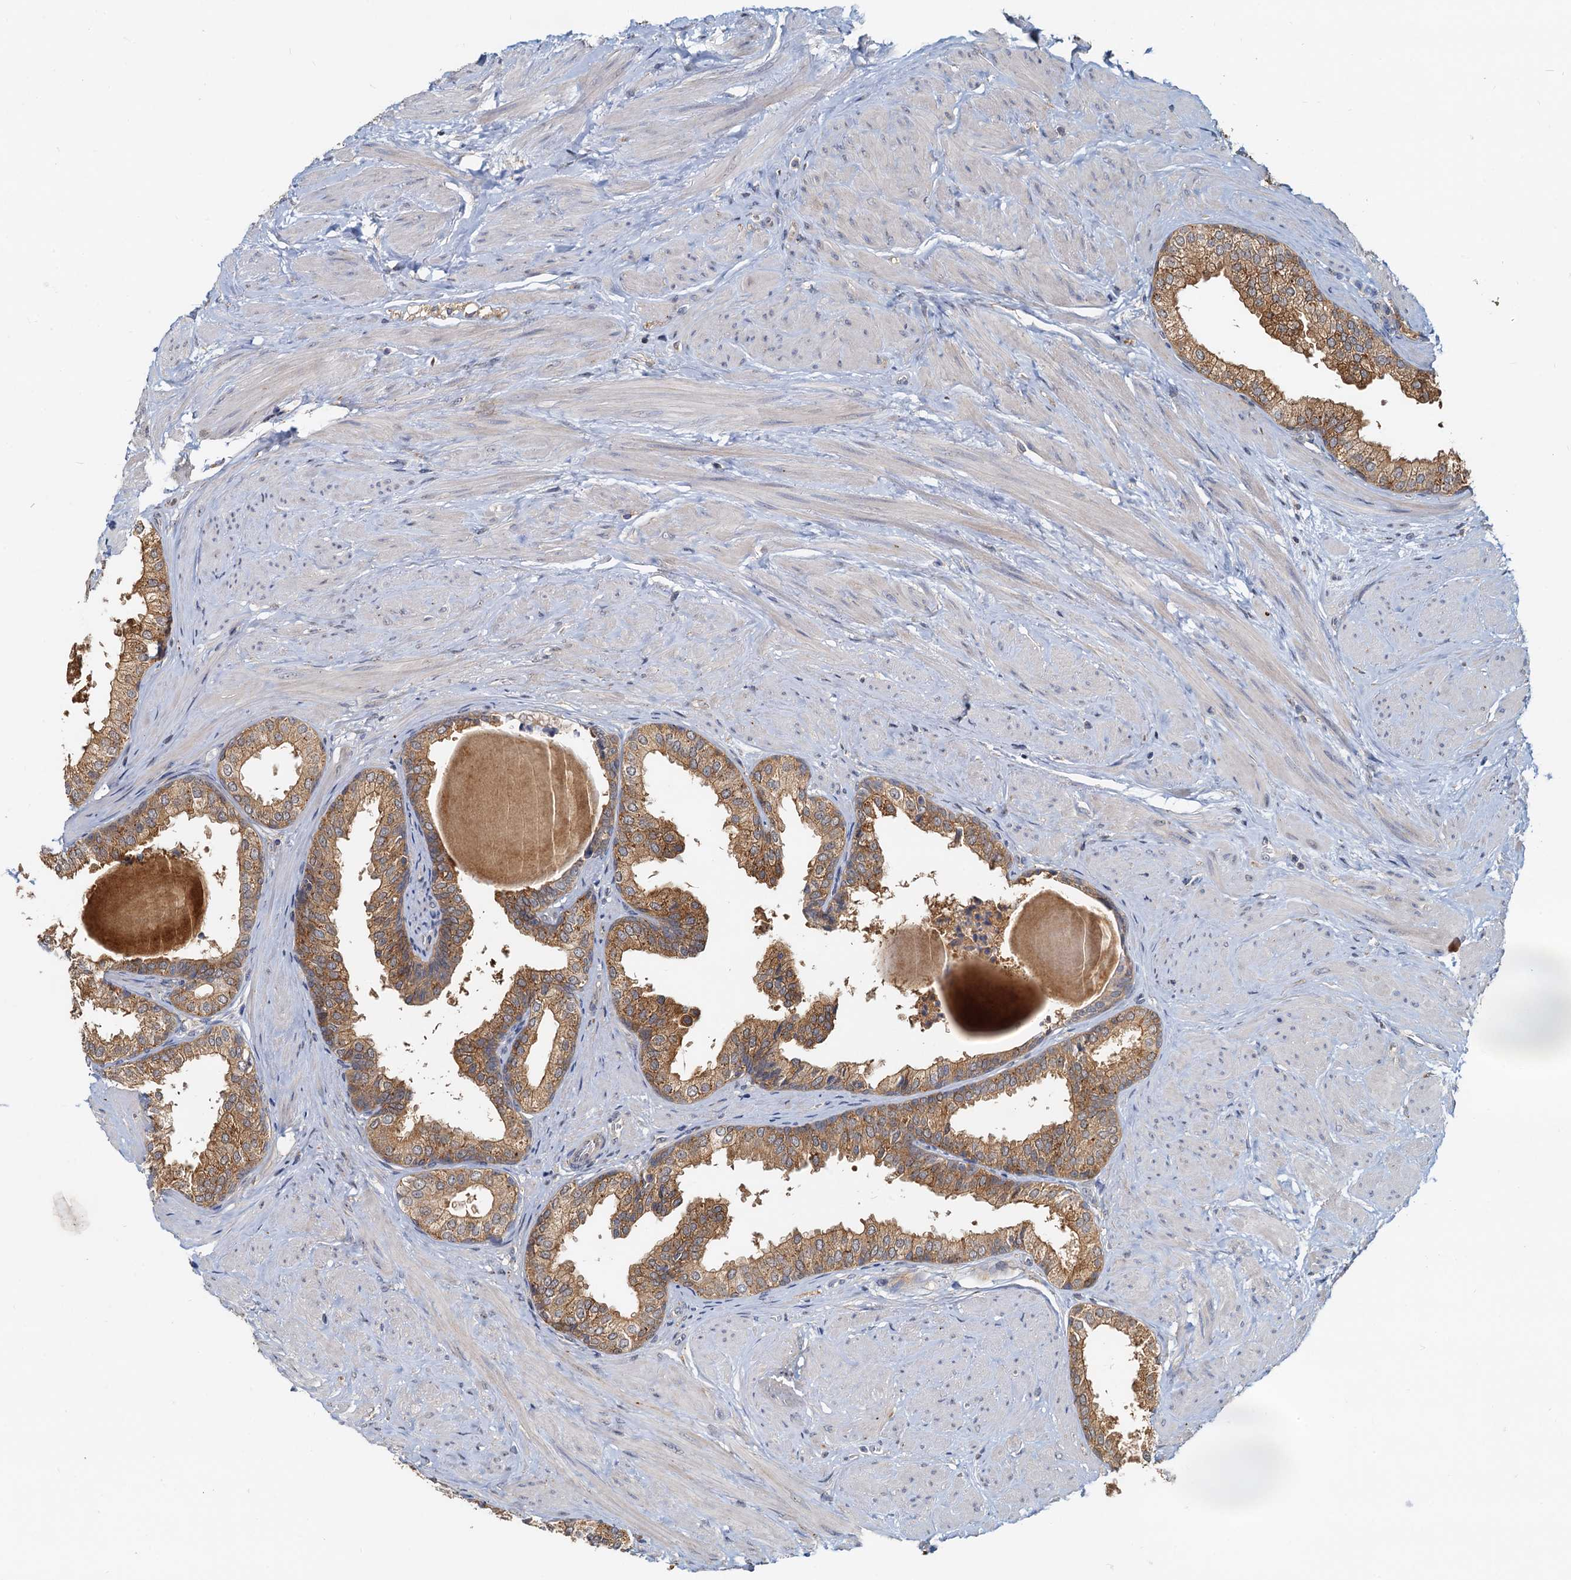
{"staining": {"intensity": "moderate", "quantity": ">75%", "location": "cytoplasmic/membranous"}, "tissue": "prostate", "cell_type": "Glandular cells", "image_type": "normal", "snomed": [{"axis": "morphology", "description": "Normal tissue, NOS"}, {"axis": "topography", "description": "Prostate"}], "caption": "A micrograph showing moderate cytoplasmic/membranous staining in about >75% of glandular cells in normal prostate, as visualized by brown immunohistochemical staining.", "gene": "TOLLIP", "patient": {"sex": "male", "age": 48}}